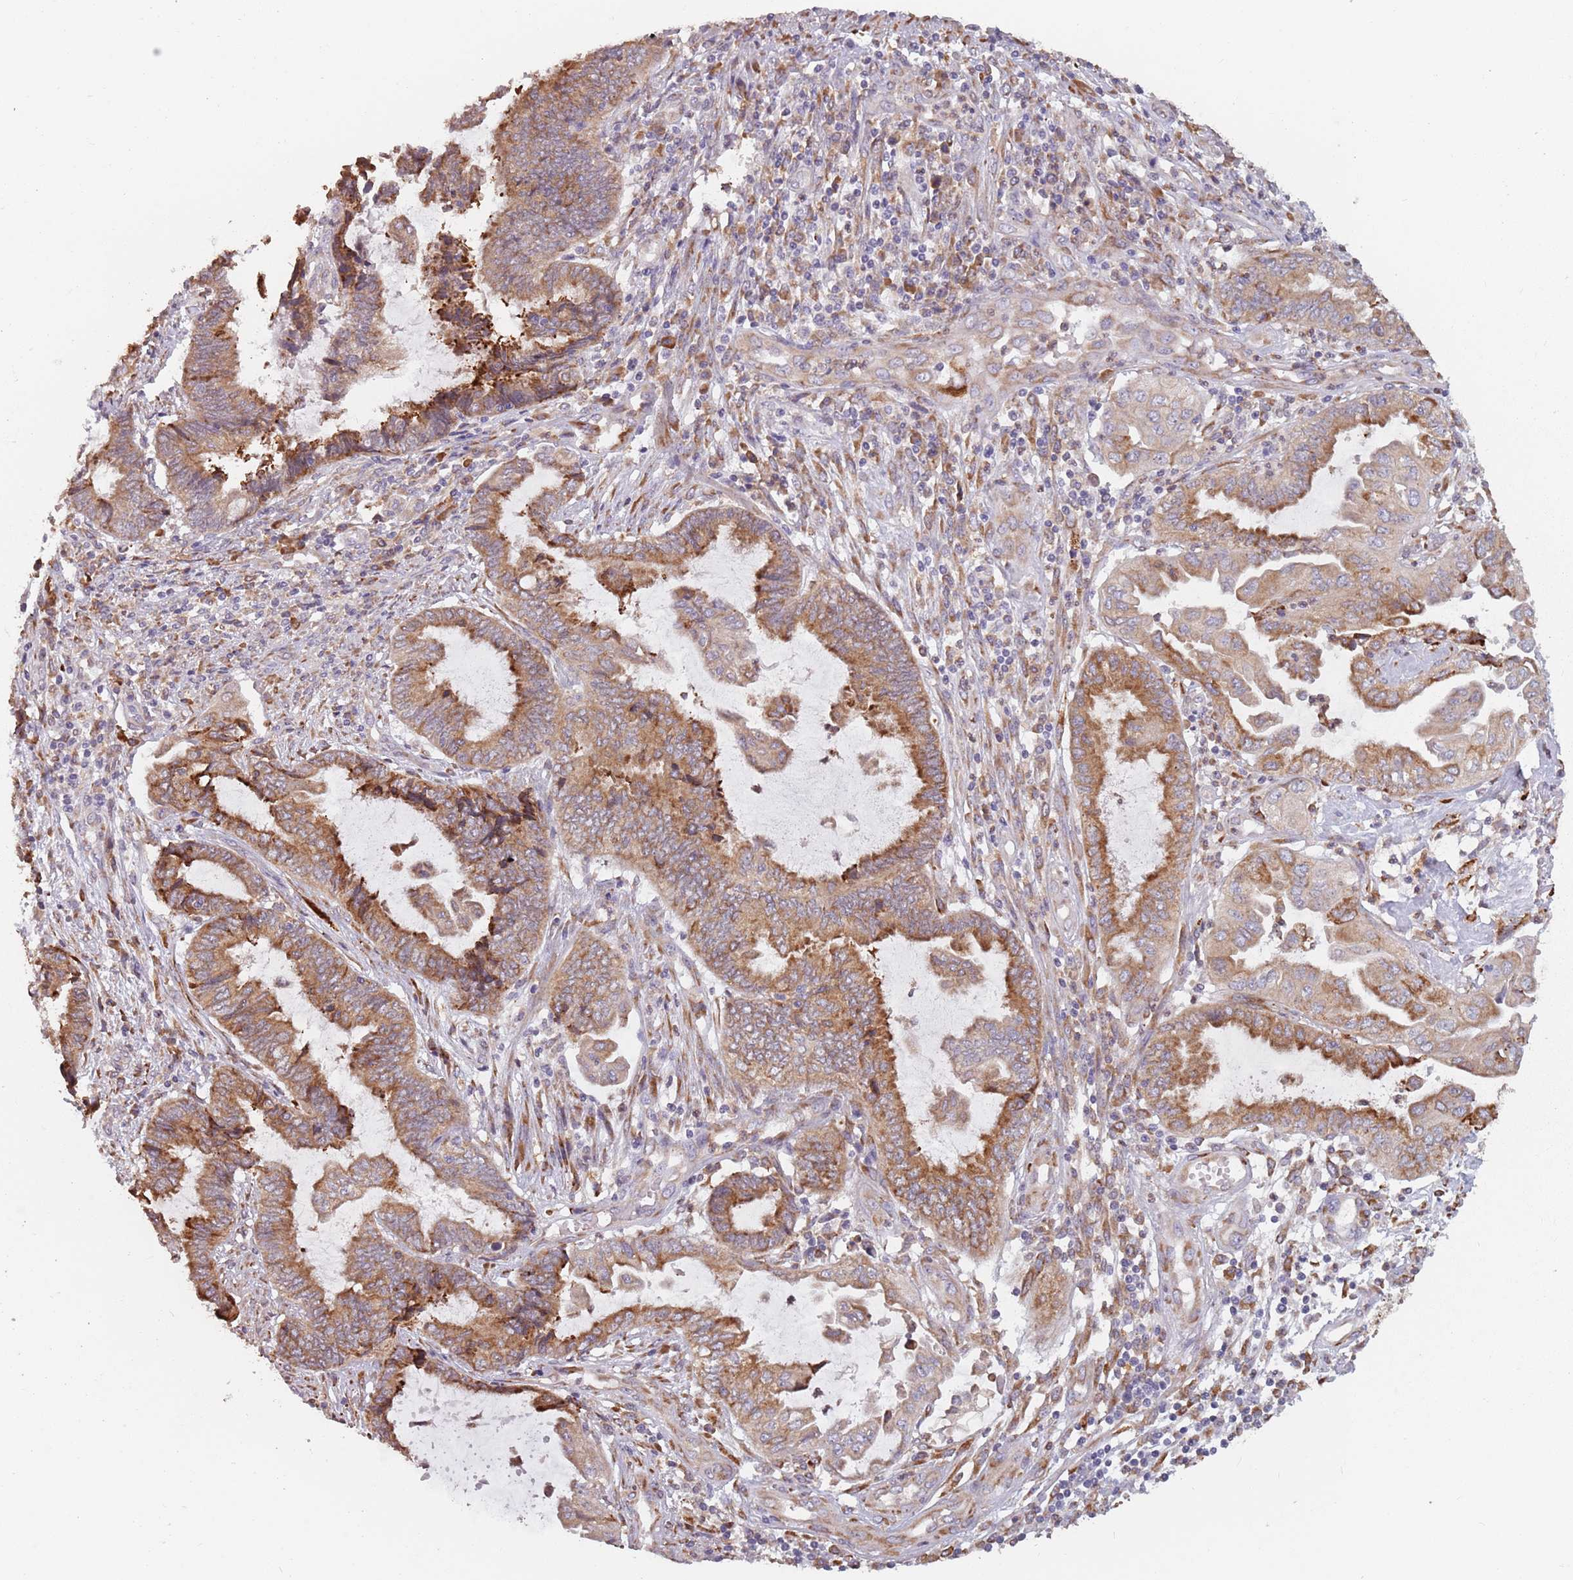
{"staining": {"intensity": "moderate", "quantity": ">75%", "location": "cytoplasmic/membranous"}, "tissue": "endometrial cancer", "cell_type": "Tumor cells", "image_type": "cancer", "snomed": [{"axis": "morphology", "description": "Adenocarcinoma, NOS"}, {"axis": "topography", "description": "Uterus"}, {"axis": "topography", "description": "Endometrium"}], "caption": "Human endometrial cancer stained with a brown dye demonstrates moderate cytoplasmic/membranous positive expression in approximately >75% of tumor cells.", "gene": "RPS9", "patient": {"sex": "female", "age": 70}}